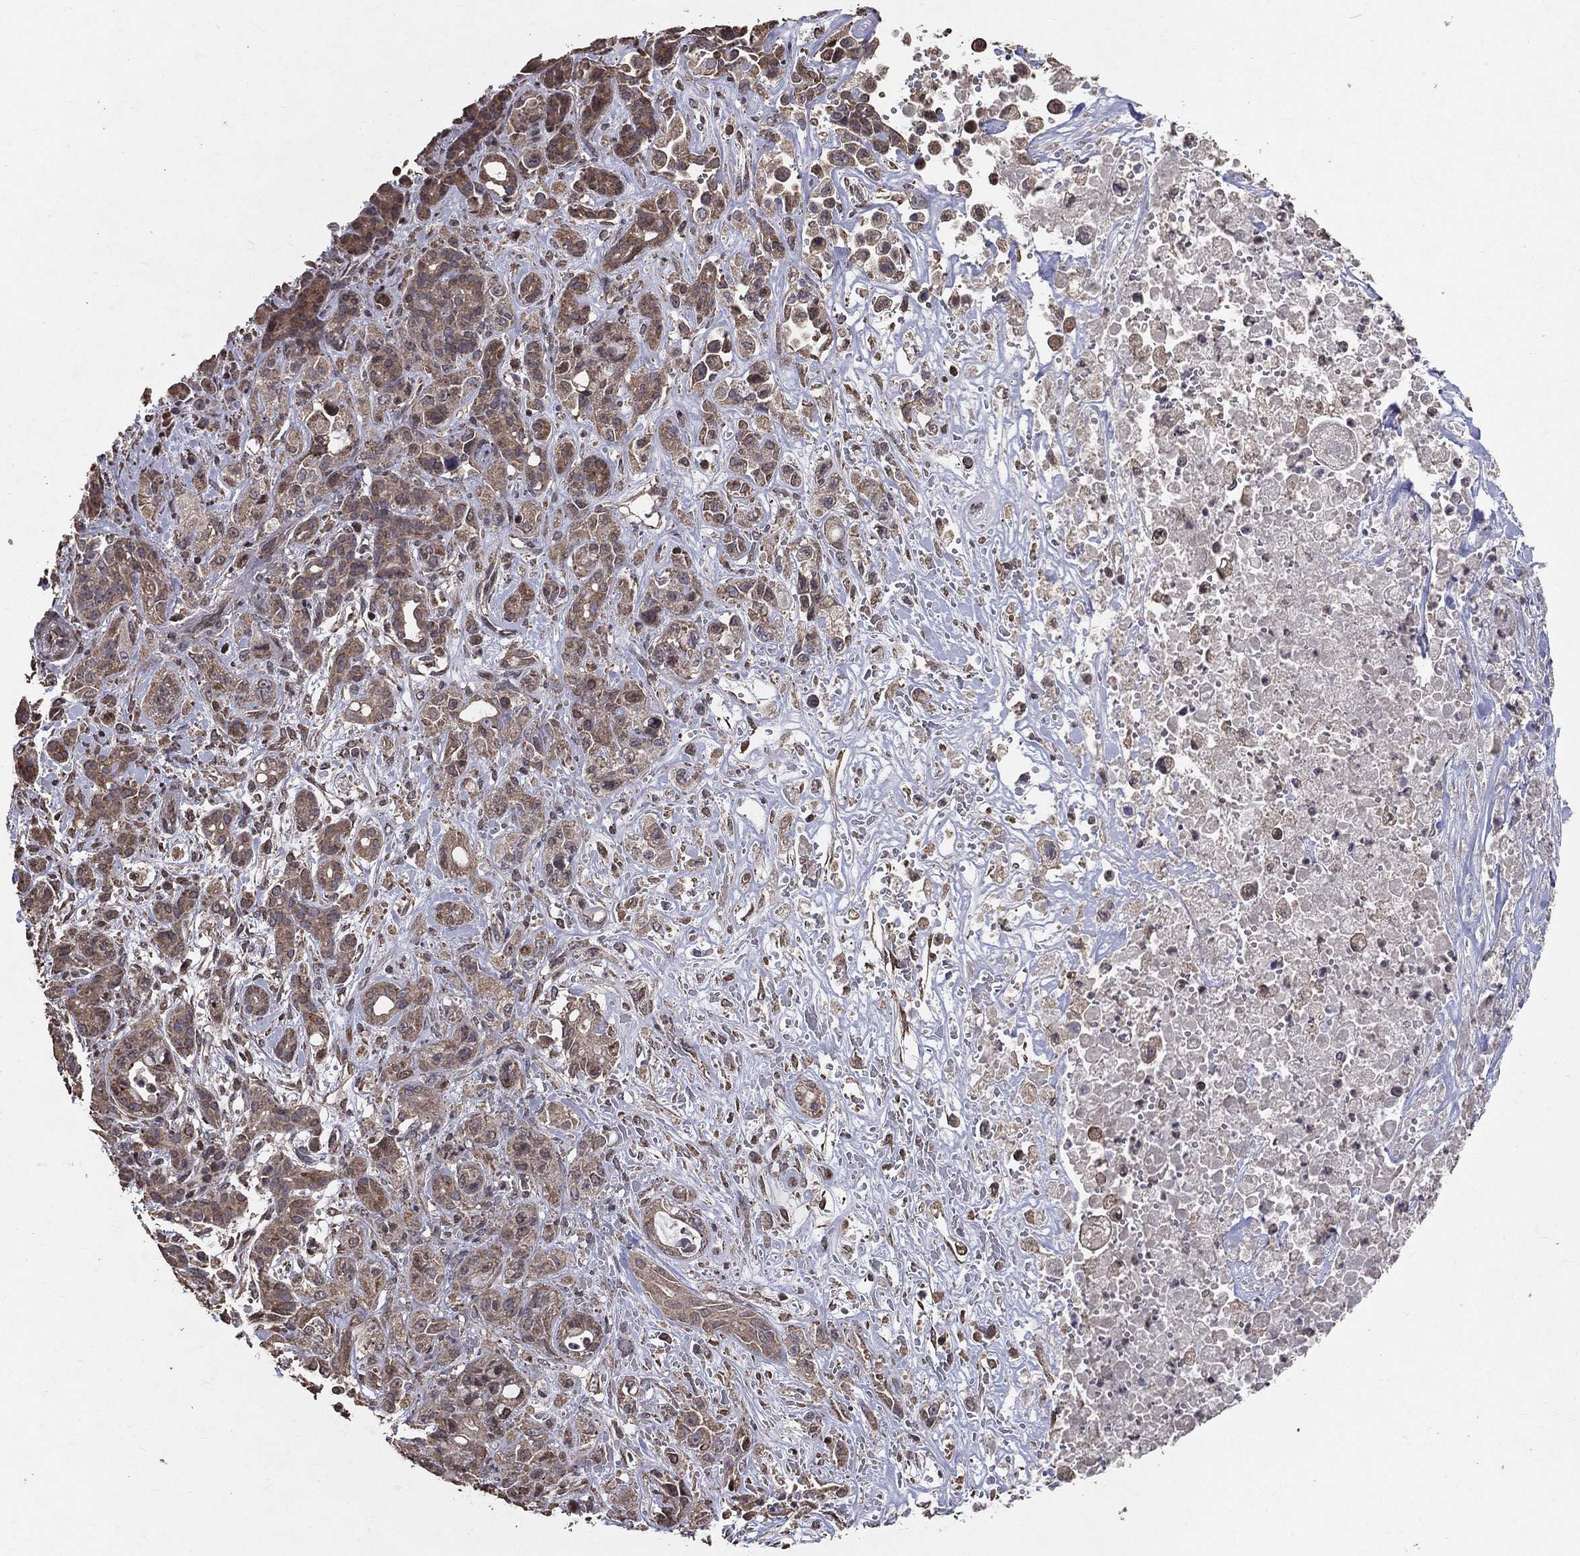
{"staining": {"intensity": "moderate", "quantity": ">75%", "location": "cytoplasmic/membranous"}, "tissue": "pancreatic cancer", "cell_type": "Tumor cells", "image_type": "cancer", "snomed": [{"axis": "morphology", "description": "Adenocarcinoma, NOS"}, {"axis": "topography", "description": "Pancreas"}], "caption": "Pancreatic cancer stained with a brown dye reveals moderate cytoplasmic/membranous positive positivity in approximately >75% of tumor cells.", "gene": "LY6K", "patient": {"sex": "male", "age": 44}}